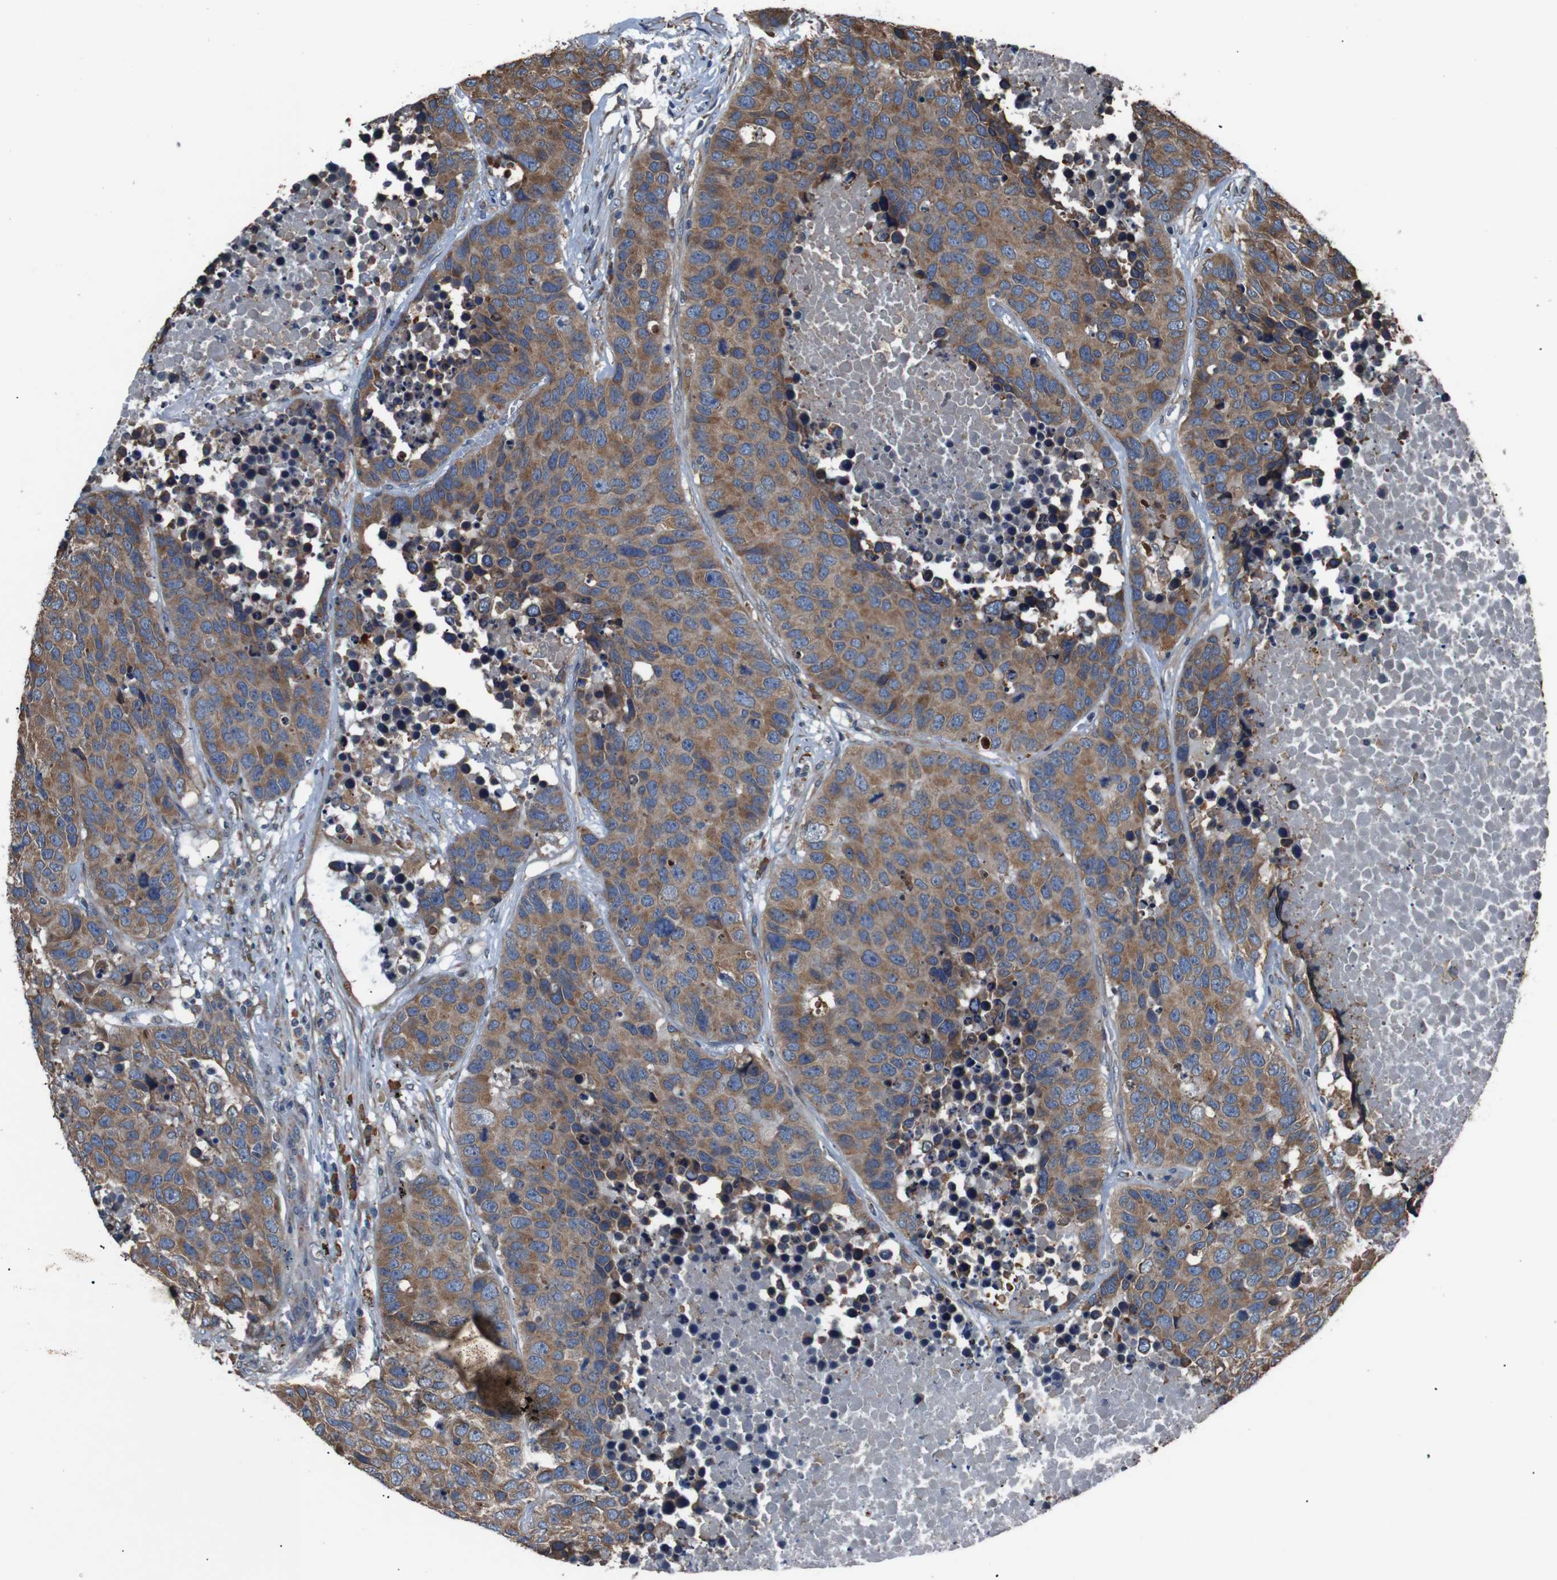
{"staining": {"intensity": "moderate", "quantity": ">75%", "location": "cytoplasmic/membranous"}, "tissue": "carcinoid", "cell_type": "Tumor cells", "image_type": "cancer", "snomed": [{"axis": "morphology", "description": "Carcinoid, malignant, NOS"}, {"axis": "topography", "description": "Lung"}], "caption": "Immunohistochemical staining of human malignant carcinoid exhibits medium levels of moderate cytoplasmic/membranous staining in about >75% of tumor cells.", "gene": "SIGMAR1", "patient": {"sex": "male", "age": 60}}